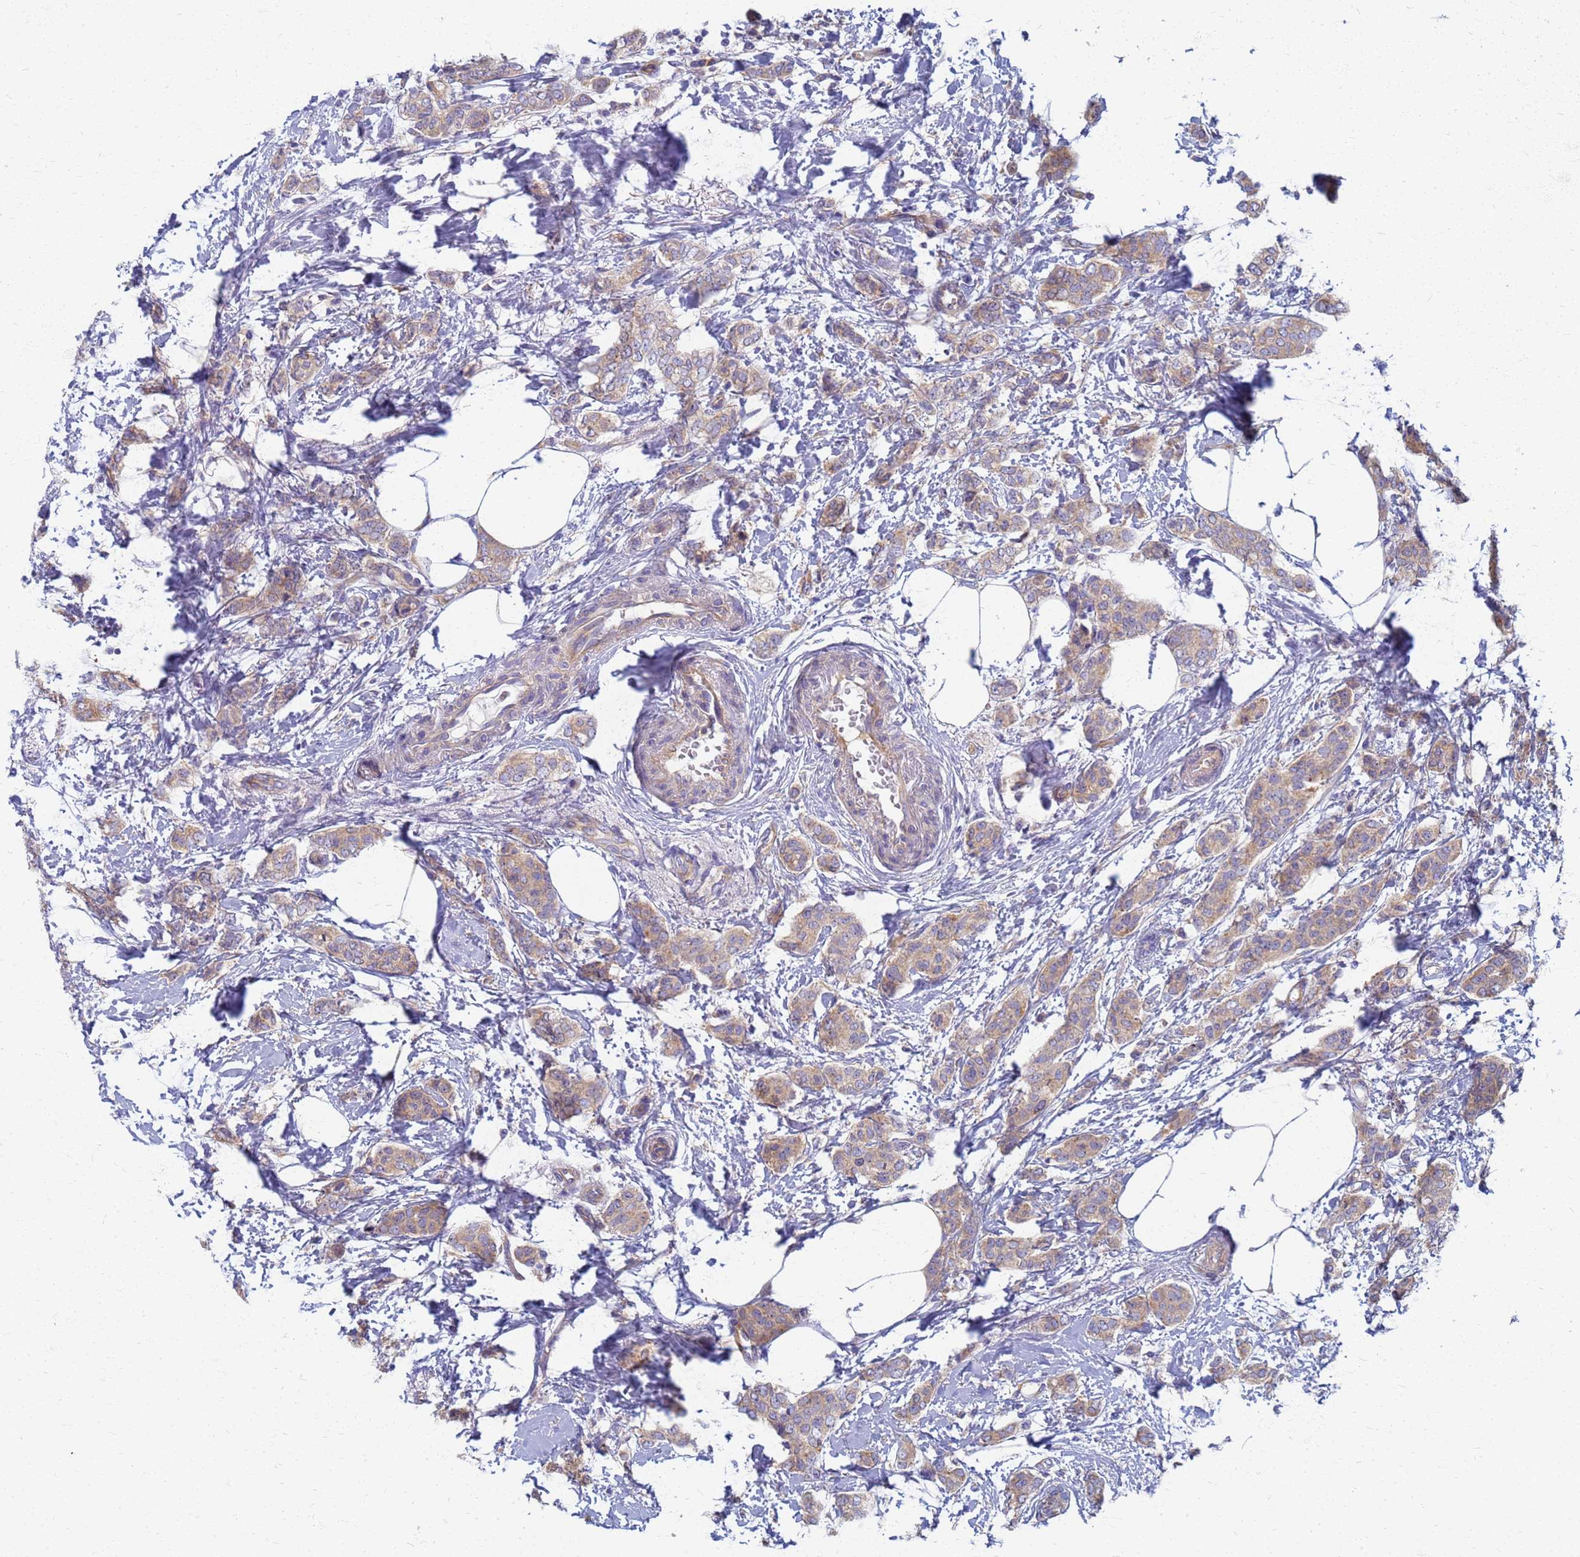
{"staining": {"intensity": "moderate", "quantity": ">75%", "location": "cytoplasmic/membranous"}, "tissue": "breast cancer", "cell_type": "Tumor cells", "image_type": "cancer", "snomed": [{"axis": "morphology", "description": "Duct carcinoma"}, {"axis": "topography", "description": "Breast"}], "caption": "A histopathology image of breast invasive ductal carcinoma stained for a protein demonstrates moderate cytoplasmic/membranous brown staining in tumor cells. (DAB IHC with brightfield microscopy, high magnification).", "gene": "EEA1", "patient": {"sex": "female", "age": 72}}